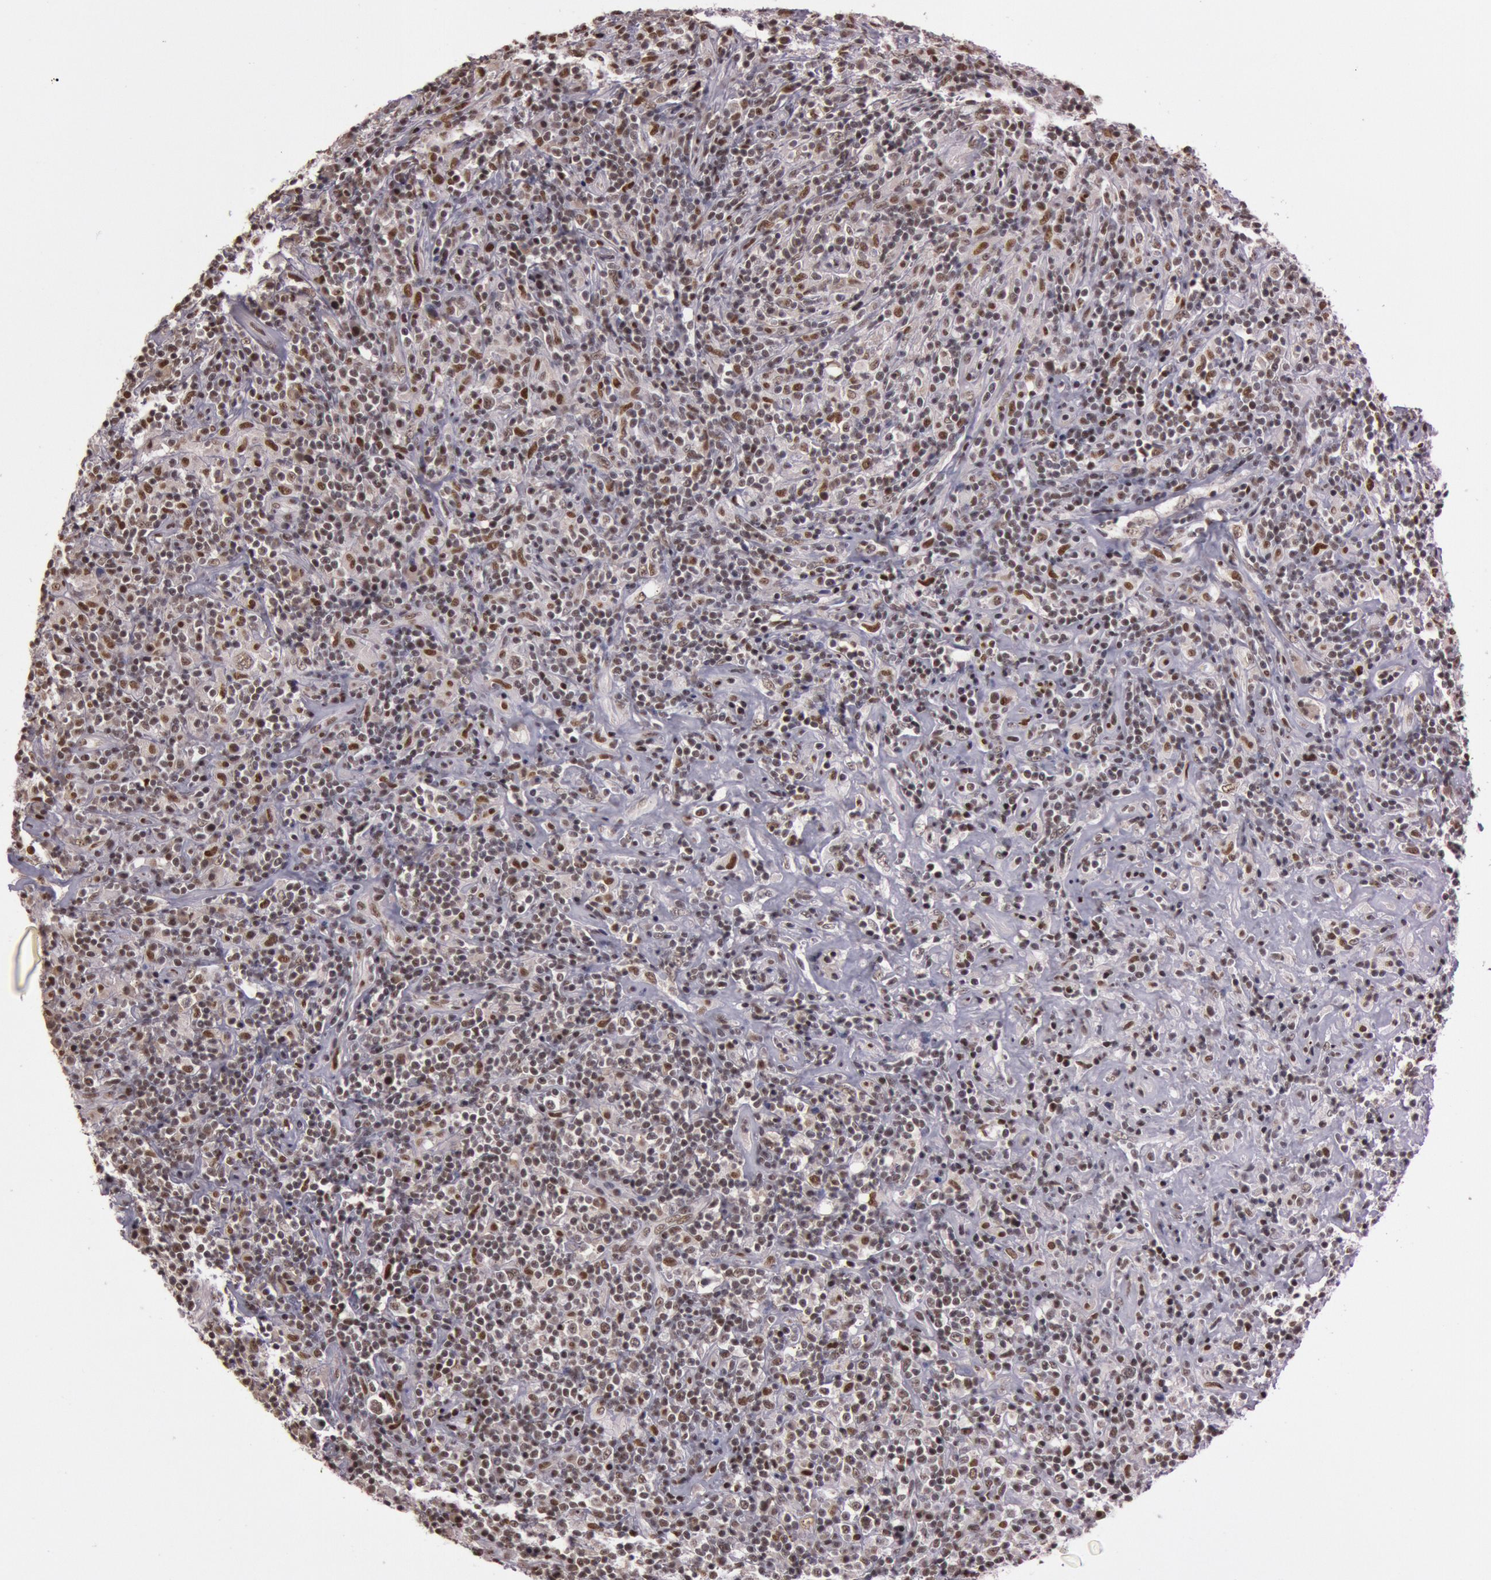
{"staining": {"intensity": "weak", "quantity": ">75%", "location": "nuclear"}, "tissue": "lymphoma", "cell_type": "Tumor cells", "image_type": "cancer", "snomed": [{"axis": "morphology", "description": "Hodgkin's disease, NOS"}, {"axis": "topography", "description": "Lymph node"}], "caption": "Human lymphoma stained with a protein marker exhibits weak staining in tumor cells.", "gene": "TASL", "patient": {"sex": "male", "age": 46}}